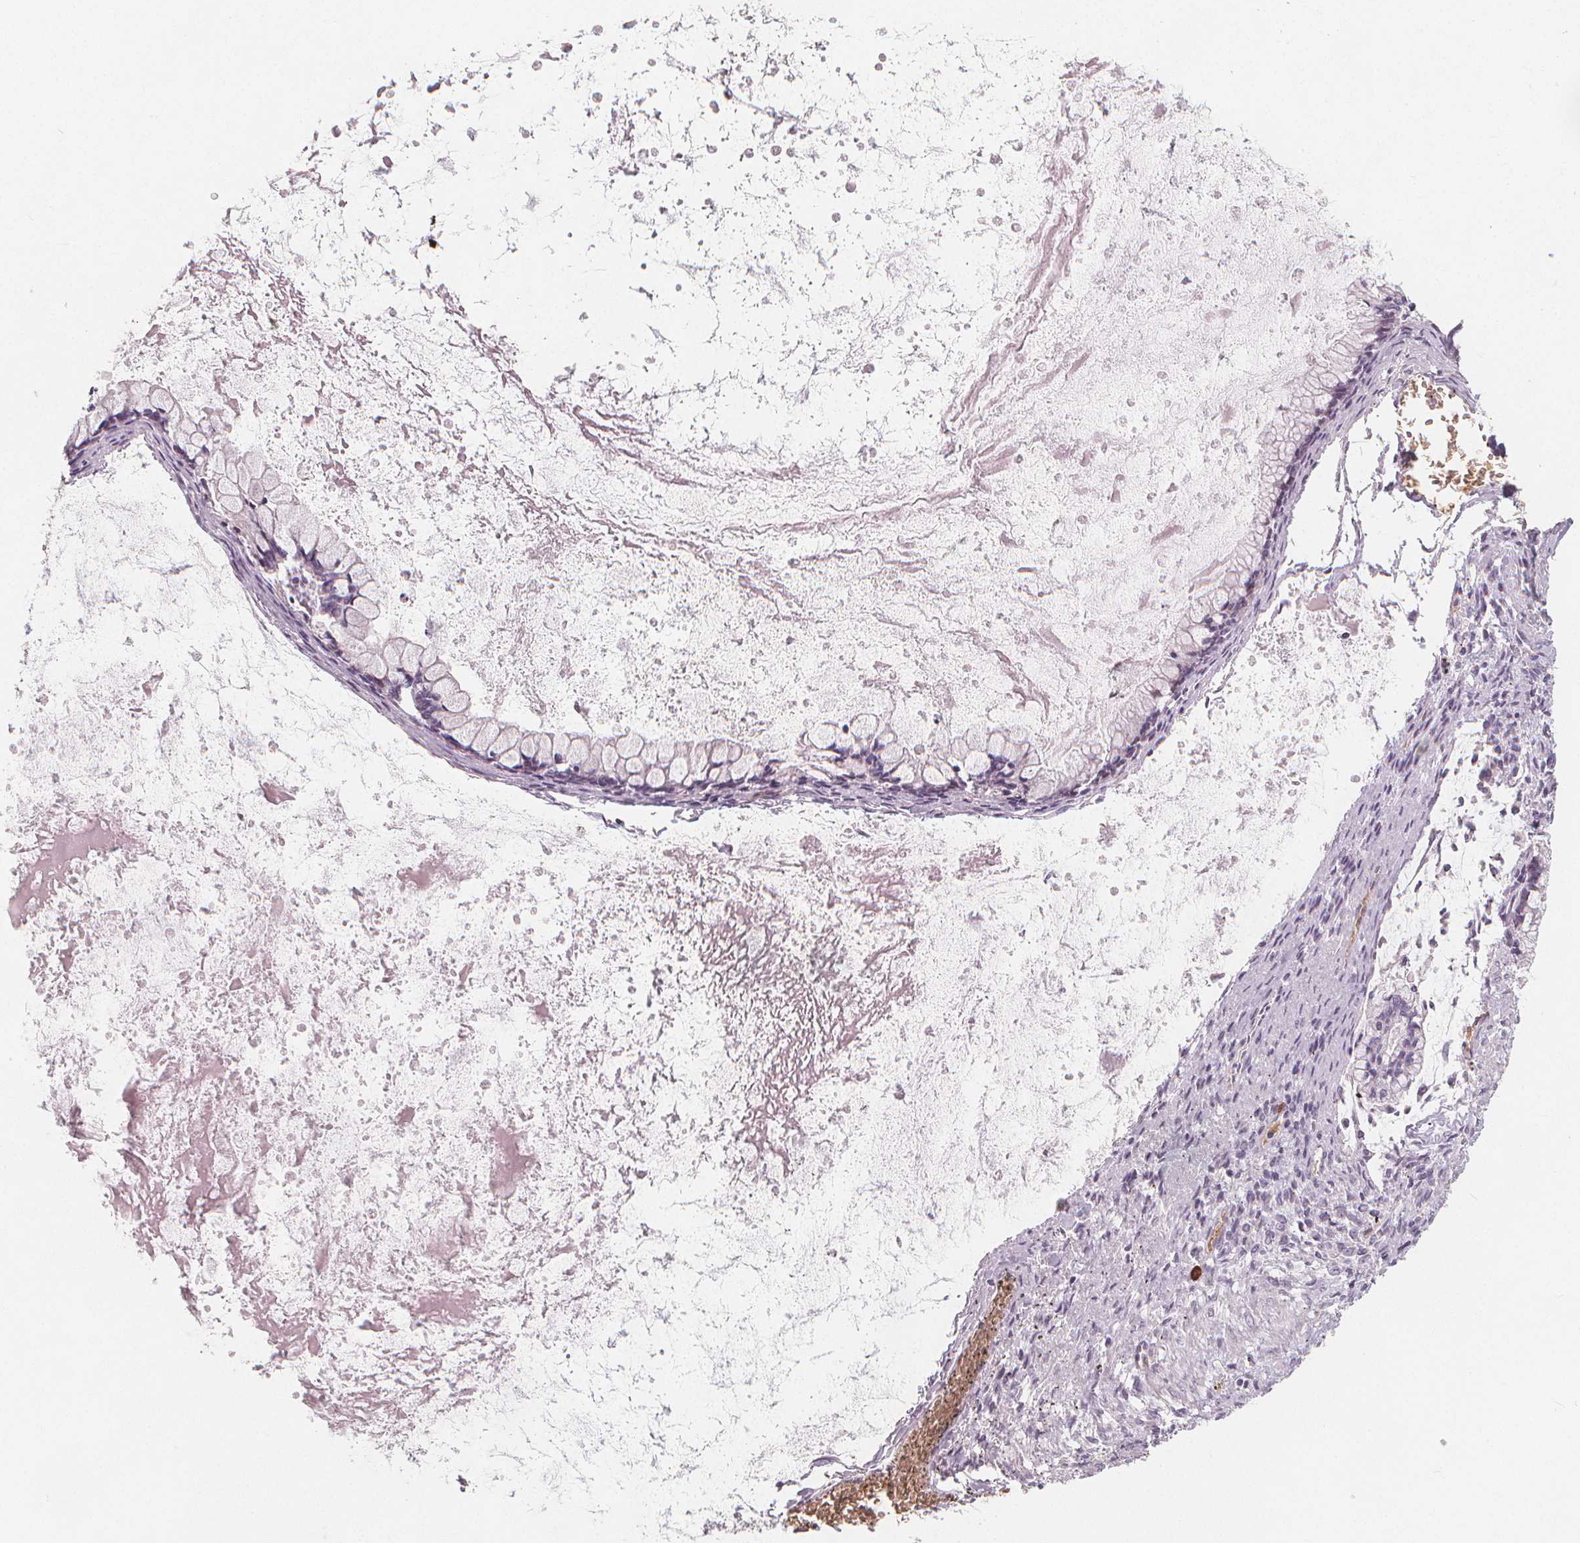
{"staining": {"intensity": "negative", "quantity": "none", "location": "none"}, "tissue": "ovarian cancer", "cell_type": "Tumor cells", "image_type": "cancer", "snomed": [{"axis": "morphology", "description": "Cystadenocarcinoma, mucinous, NOS"}, {"axis": "topography", "description": "Ovary"}], "caption": "A histopathology image of human ovarian cancer is negative for staining in tumor cells.", "gene": "TIPIN", "patient": {"sex": "female", "age": 67}}